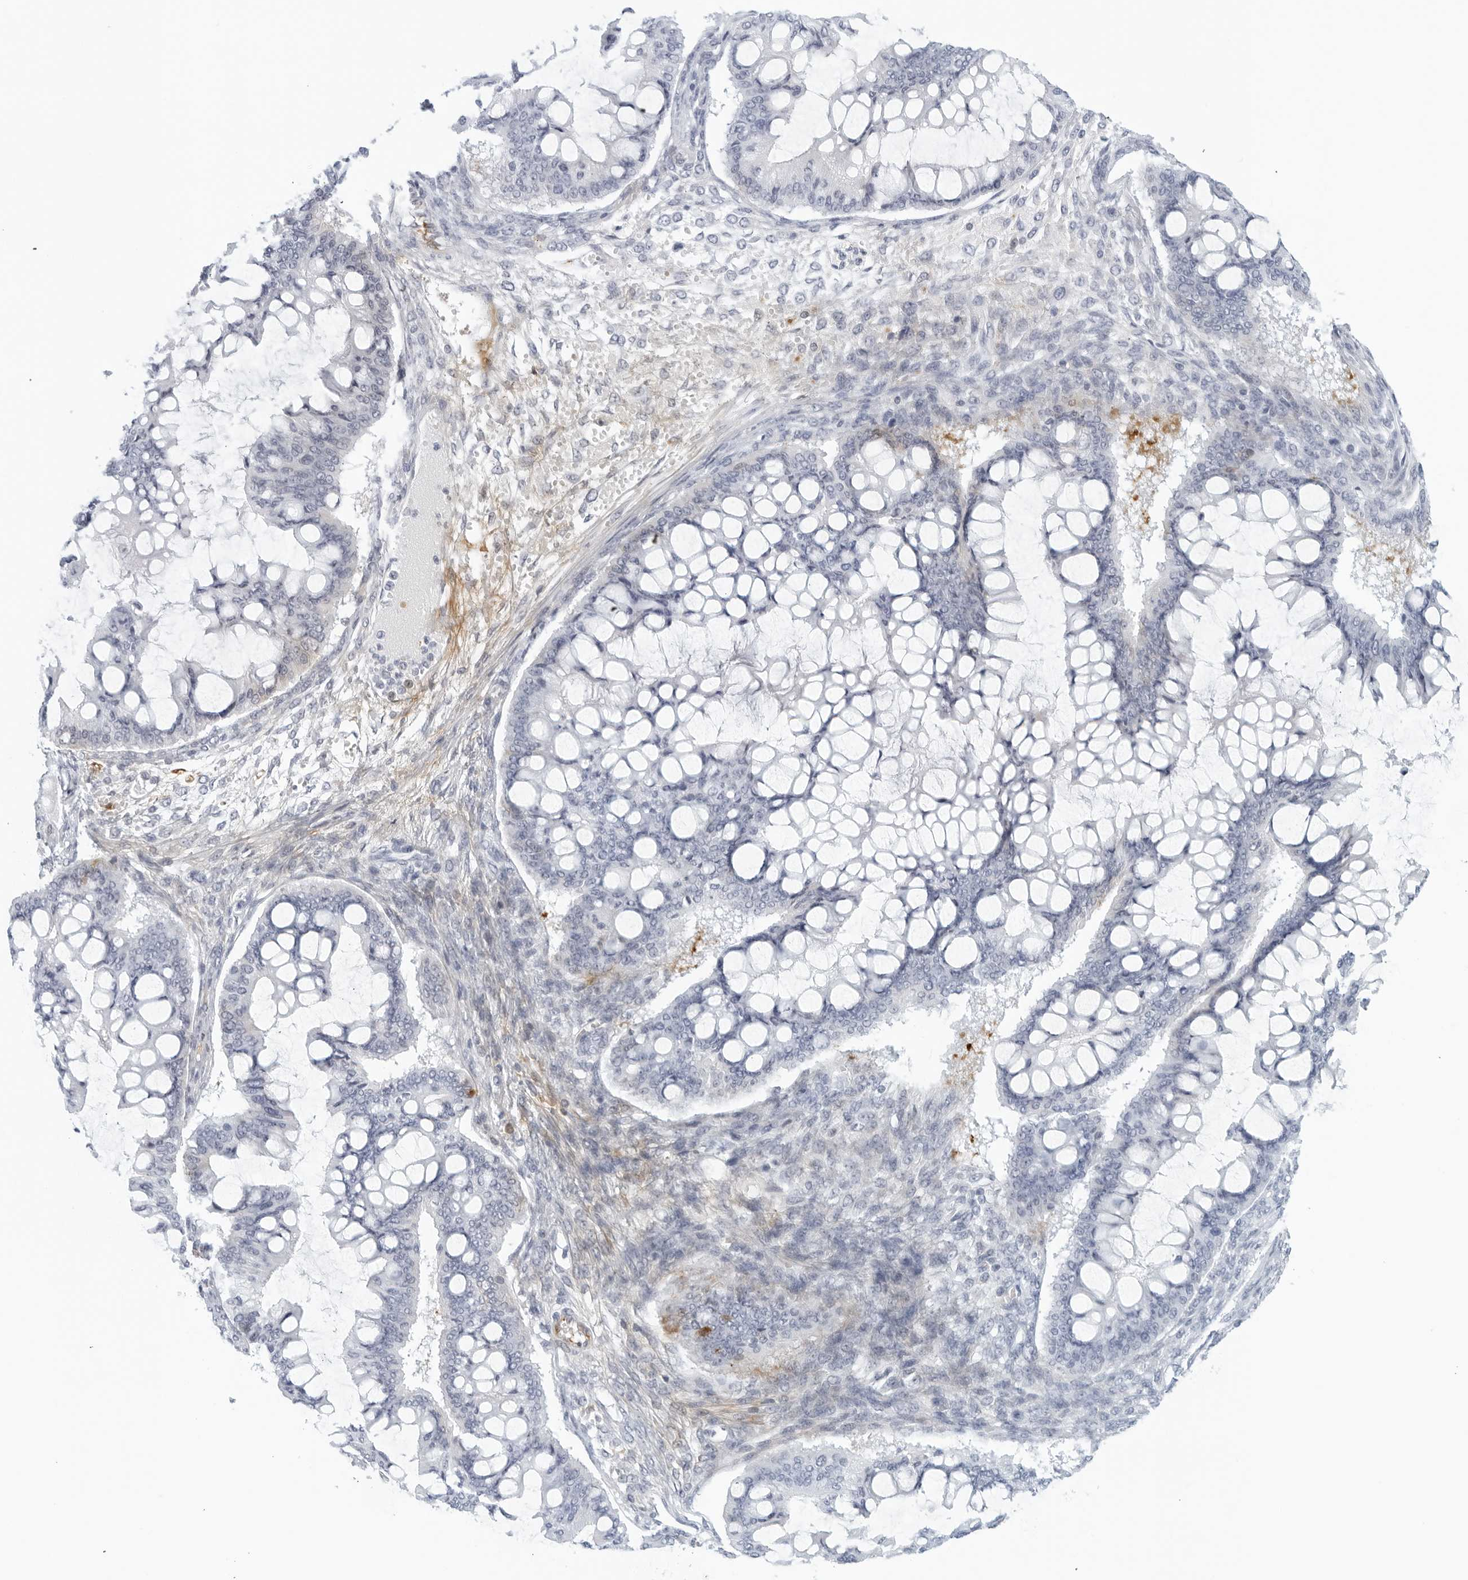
{"staining": {"intensity": "moderate", "quantity": "<25%", "location": "cytoplasmic/membranous"}, "tissue": "ovarian cancer", "cell_type": "Tumor cells", "image_type": "cancer", "snomed": [{"axis": "morphology", "description": "Cystadenocarcinoma, mucinous, NOS"}, {"axis": "topography", "description": "Ovary"}], "caption": "High-magnification brightfield microscopy of ovarian cancer stained with DAB (brown) and counterstained with hematoxylin (blue). tumor cells exhibit moderate cytoplasmic/membranous expression is present in approximately<25% of cells.", "gene": "FGG", "patient": {"sex": "female", "age": 73}}